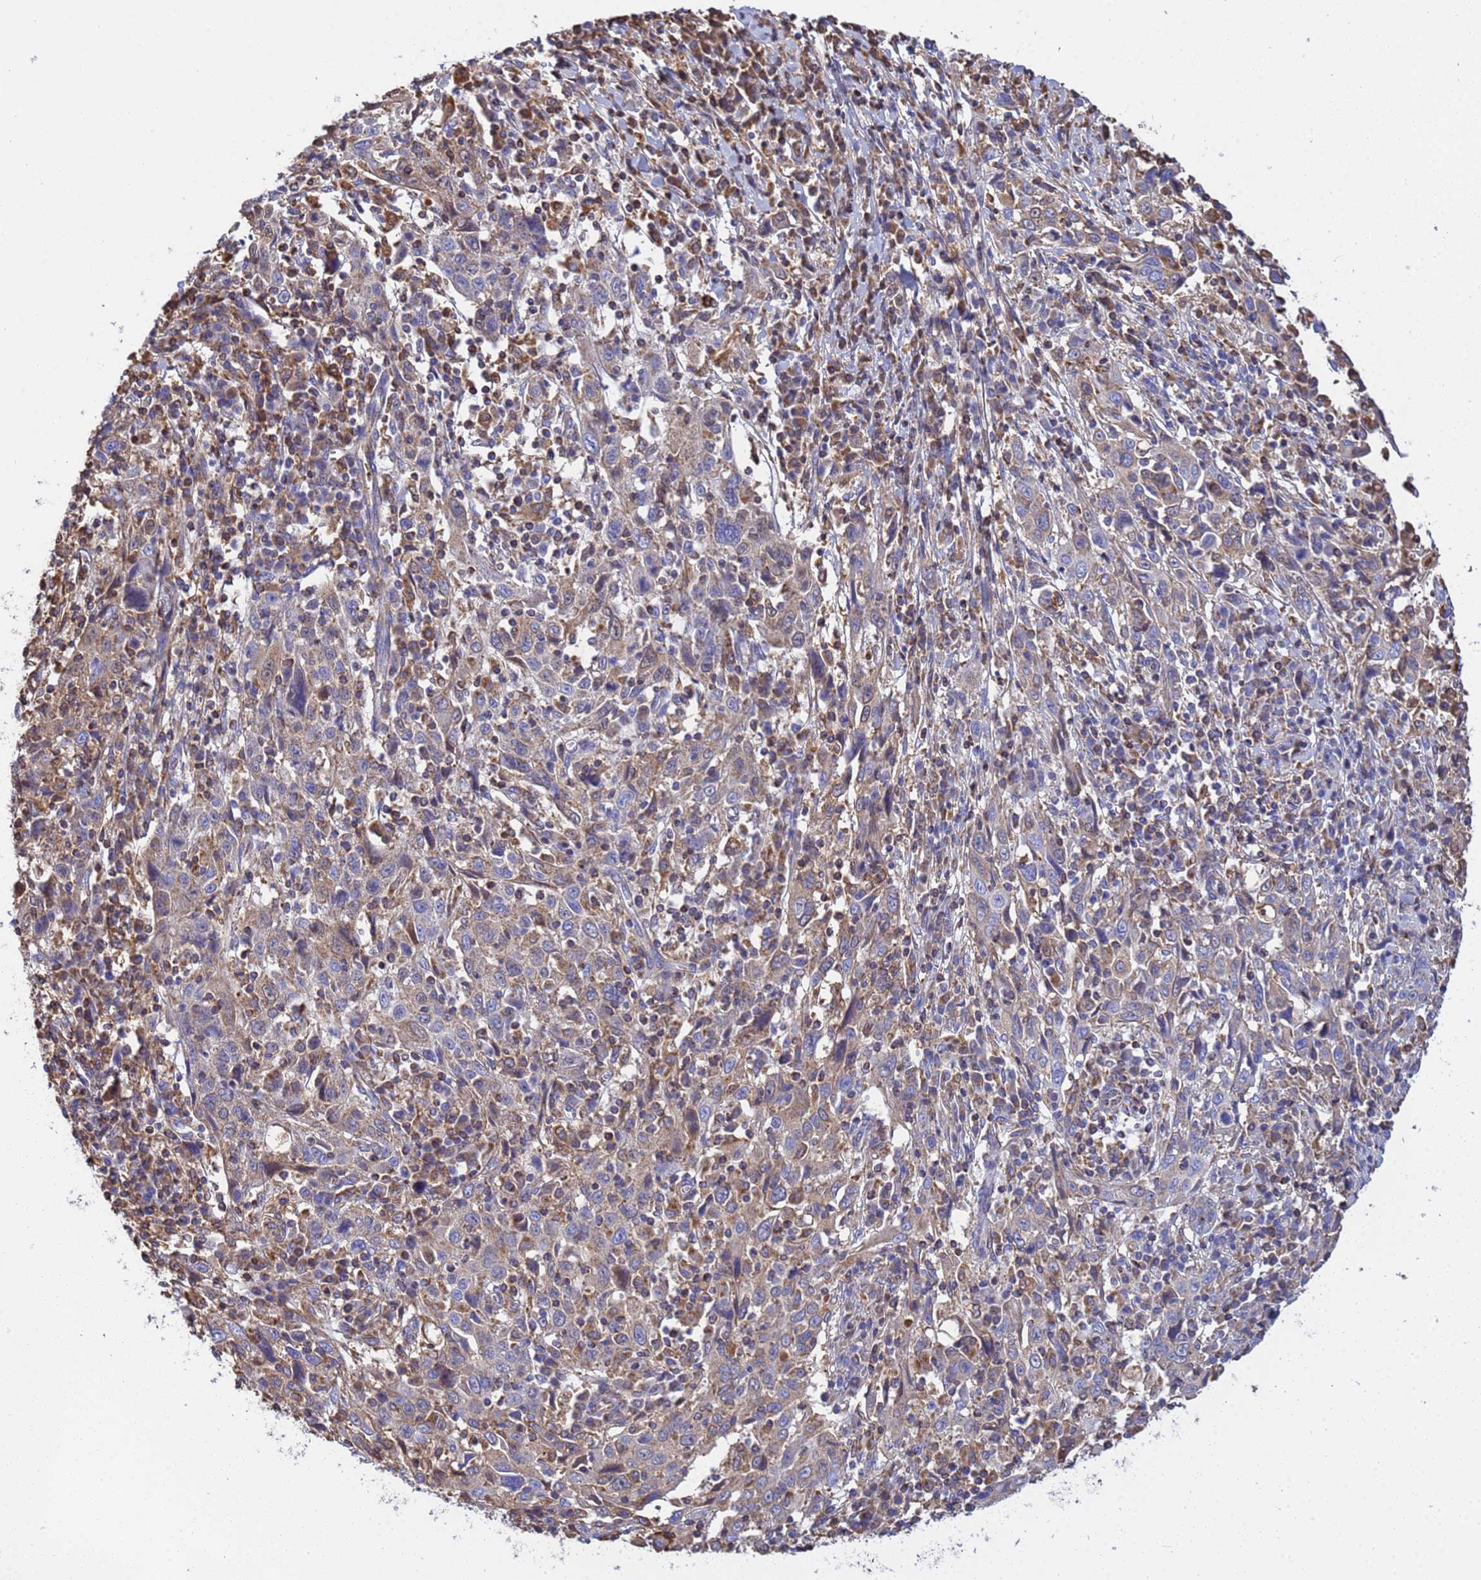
{"staining": {"intensity": "weak", "quantity": "25%-75%", "location": "cytoplasmic/membranous"}, "tissue": "cervical cancer", "cell_type": "Tumor cells", "image_type": "cancer", "snomed": [{"axis": "morphology", "description": "Squamous cell carcinoma, NOS"}, {"axis": "topography", "description": "Cervix"}], "caption": "Brown immunohistochemical staining in squamous cell carcinoma (cervical) reveals weak cytoplasmic/membranous expression in approximately 25%-75% of tumor cells.", "gene": "GLUD1", "patient": {"sex": "female", "age": 46}}